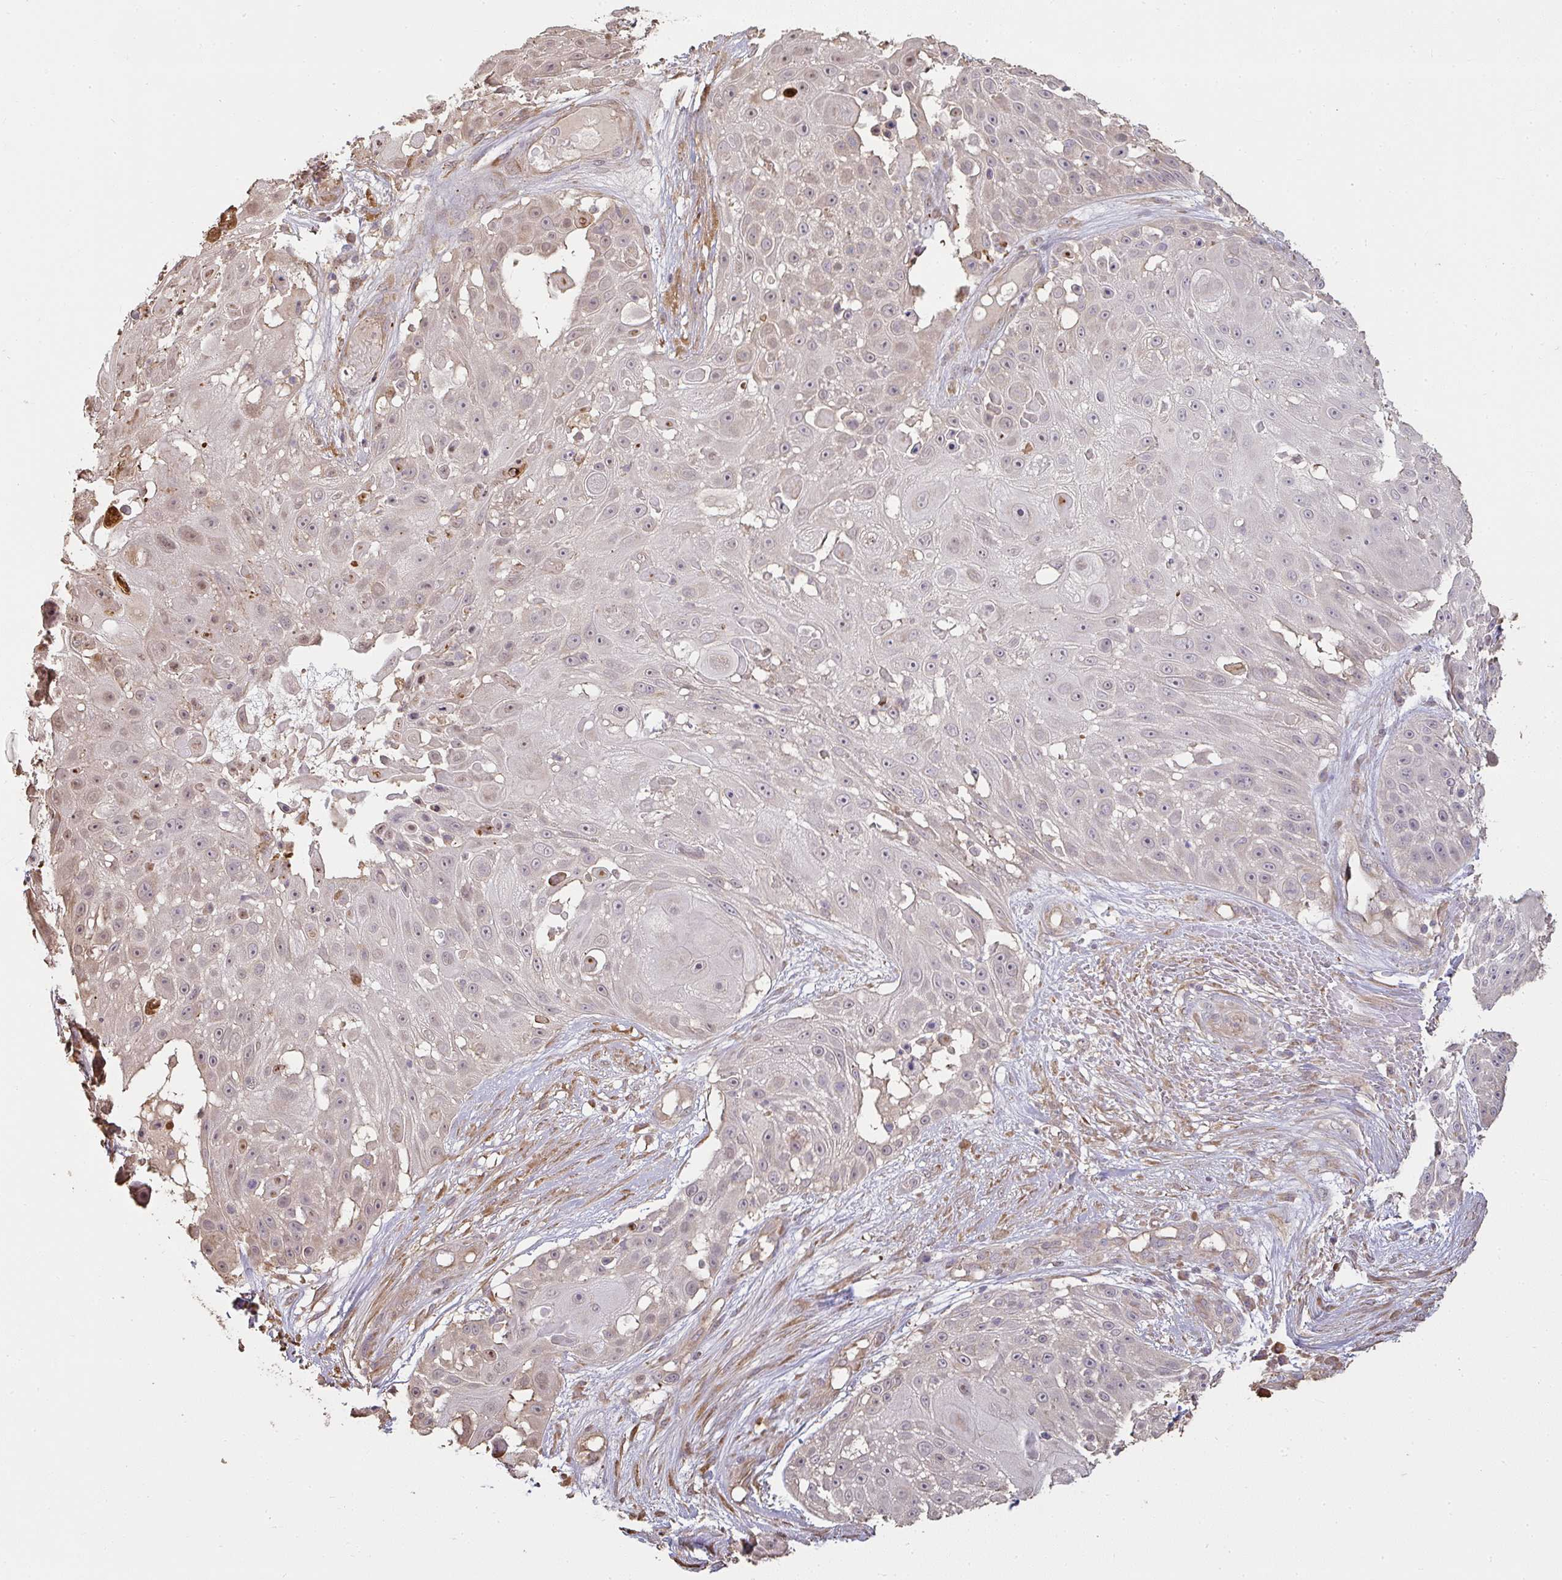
{"staining": {"intensity": "weak", "quantity": "<25%", "location": "nuclear"}, "tissue": "skin cancer", "cell_type": "Tumor cells", "image_type": "cancer", "snomed": [{"axis": "morphology", "description": "Squamous cell carcinoma, NOS"}, {"axis": "topography", "description": "Skin"}], "caption": "The histopathology image reveals no staining of tumor cells in squamous cell carcinoma (skin).", "gene": "BRINP3", "patient": {"sex": "female", "age": 86}}